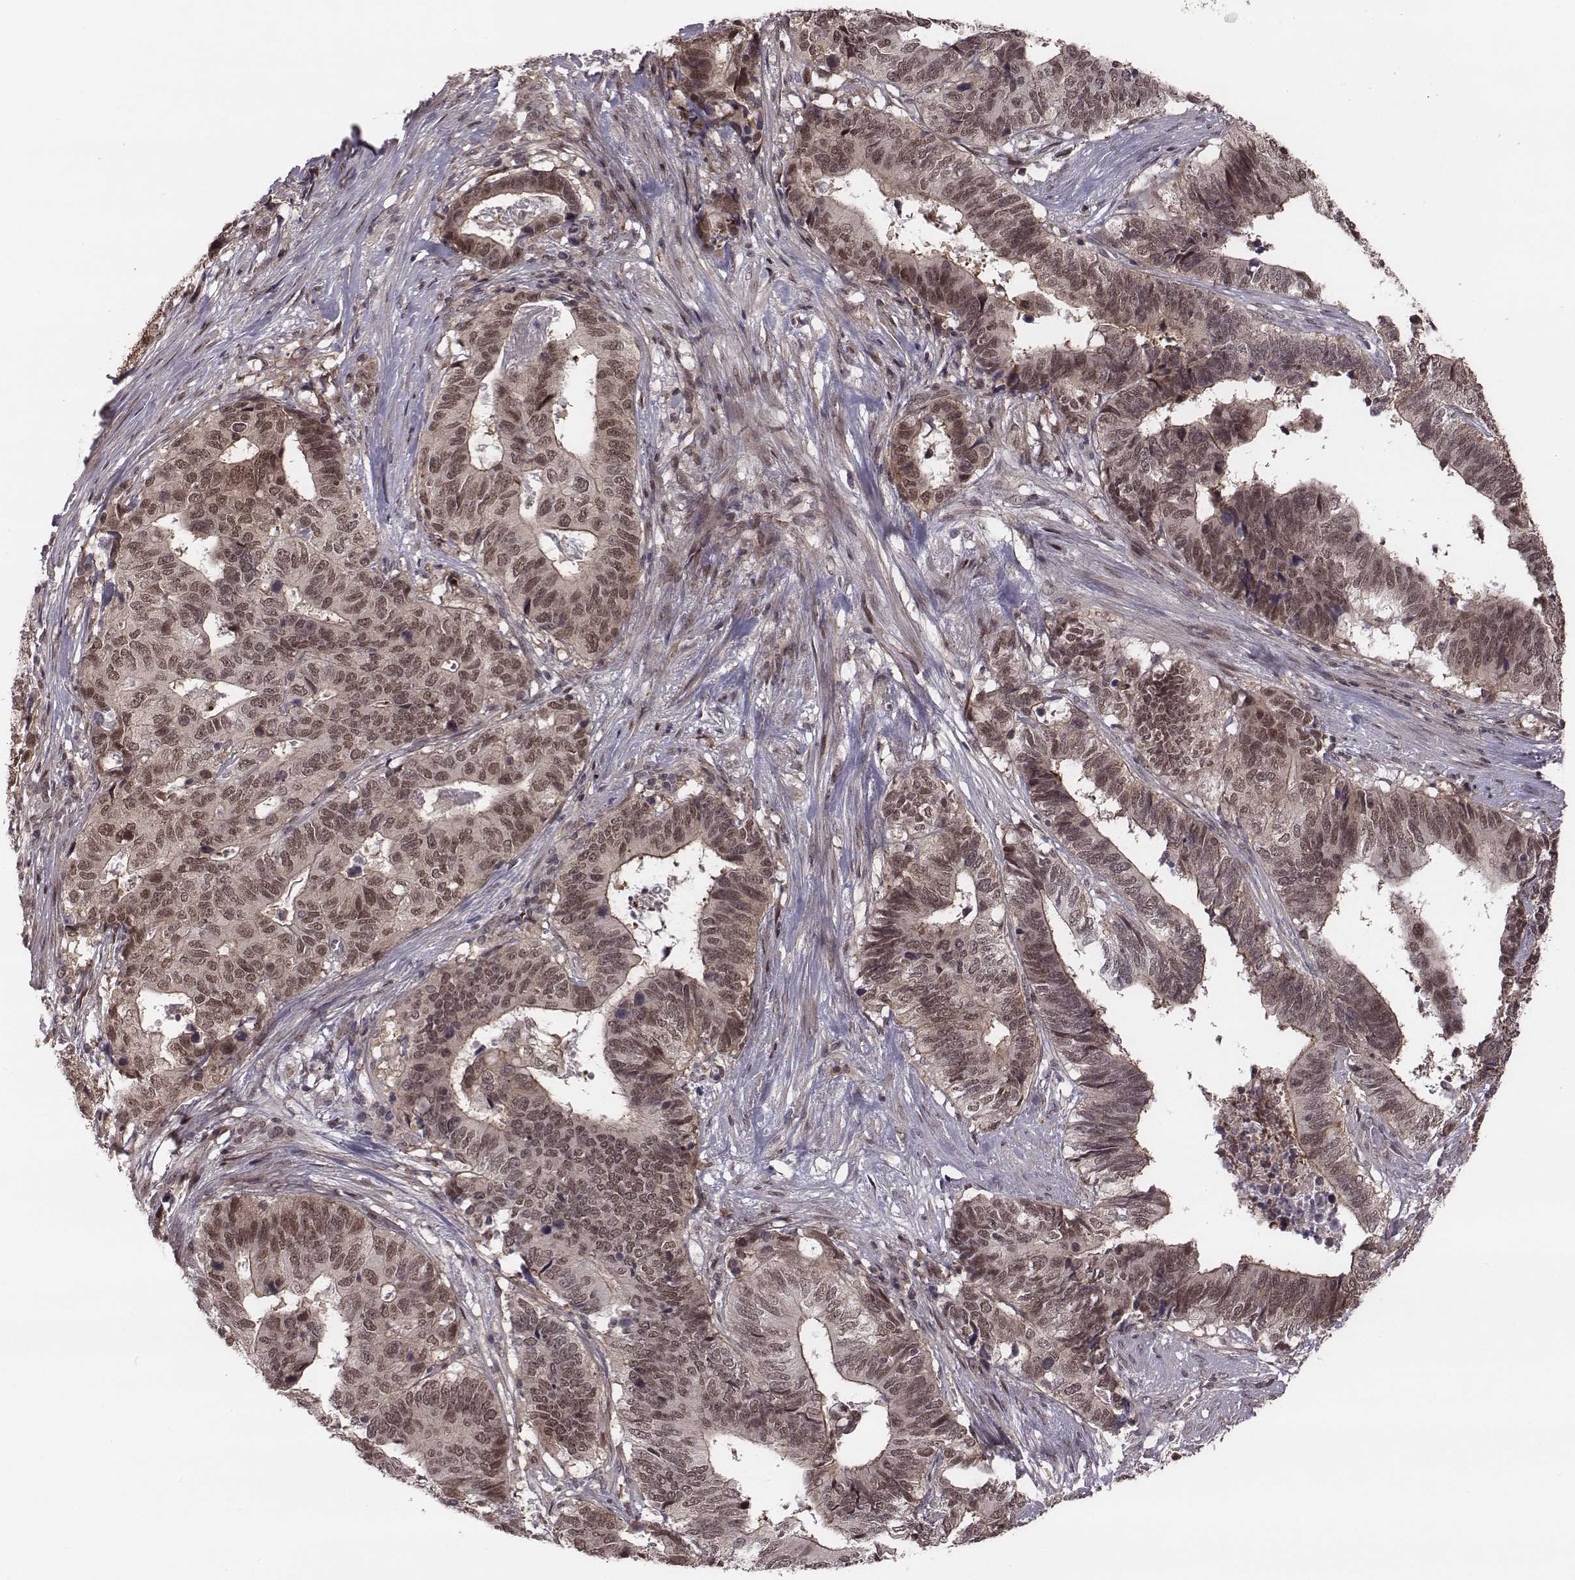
{"staining": {"intensity": "weak", "quantity": "25%-75%", "location": "cytoplasmic/membranous,nuclear"}, "tissue": "stomach cancer", "cell_type": "Tumor cells", "image_type": "cancer", "snomed": [{"axis": "morphology", "description": "Adenocarcinoma, NOS"}, {"axis": "topography", "description": "Stomach, upper"}], "caption": "Brown immunohistochemical staining in stomach cancer reveals weak cytoplasmic/membranous and nuclear positivity in approximately 25%-75% of tumor cells.", "gene": "RPL3", "patient": {"sex": "female", "age": 67}}